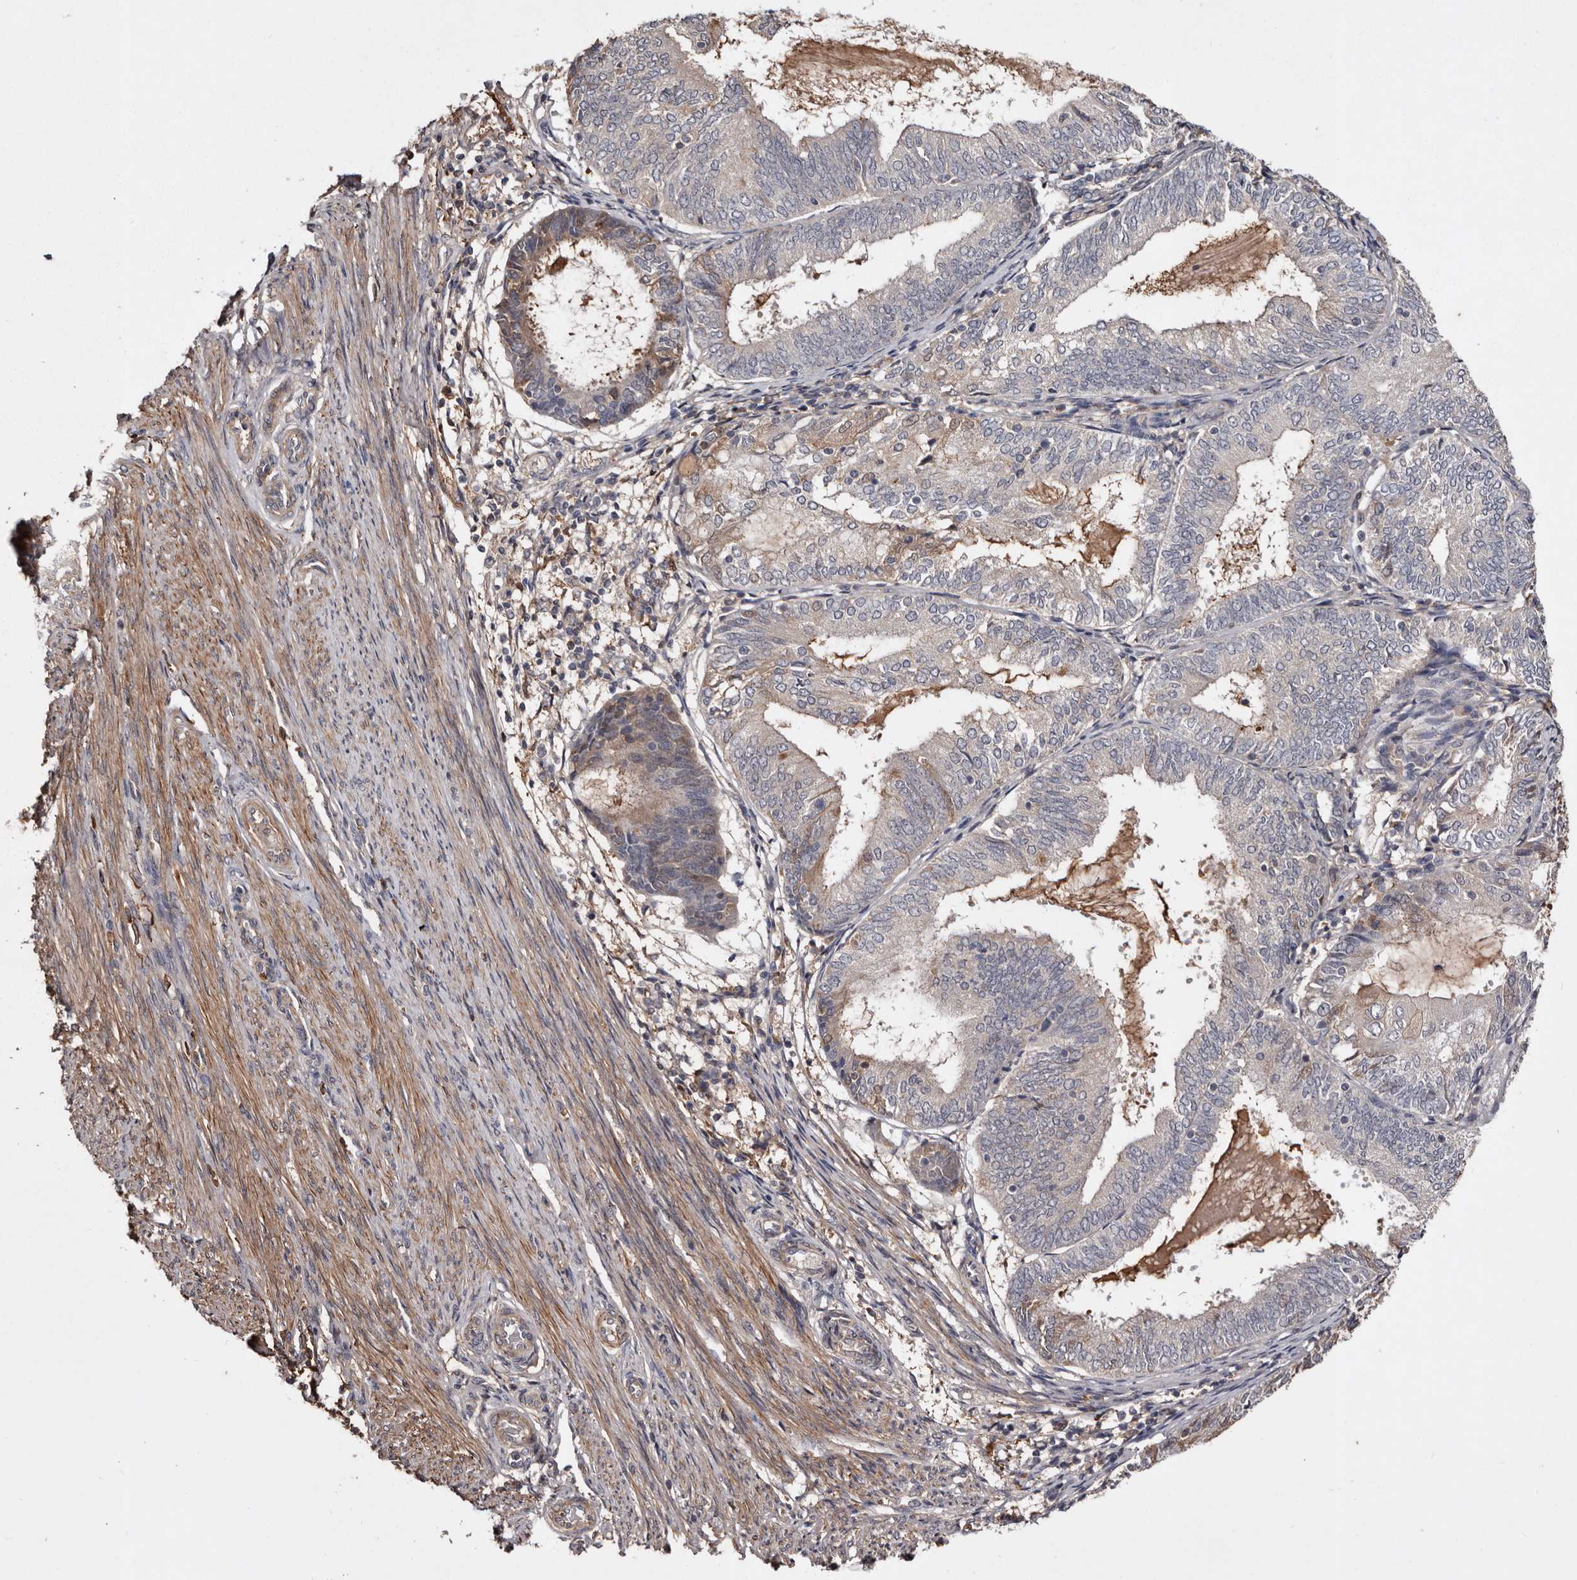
{"staining": {"intensity": "weak", "quantity": "<25%", "location": "cytoplasmic/membranous"}, "tissue": "endometrial cancer", "cell_type": "Tumor cells", "image_type": "cancer", "snomed": [{"axis": "morphology", "description": "Adenocarcinoma, NOS"}, {"axis": "topography", "description": "Endometrium"}], "caption": "The immunohistochemistry (IHC) histopathology image has no significant expression in tumor cells of endometrial cancer tissue.", "gene": "CYP1B1", "patient": {"sex": "female", "age": 81}}